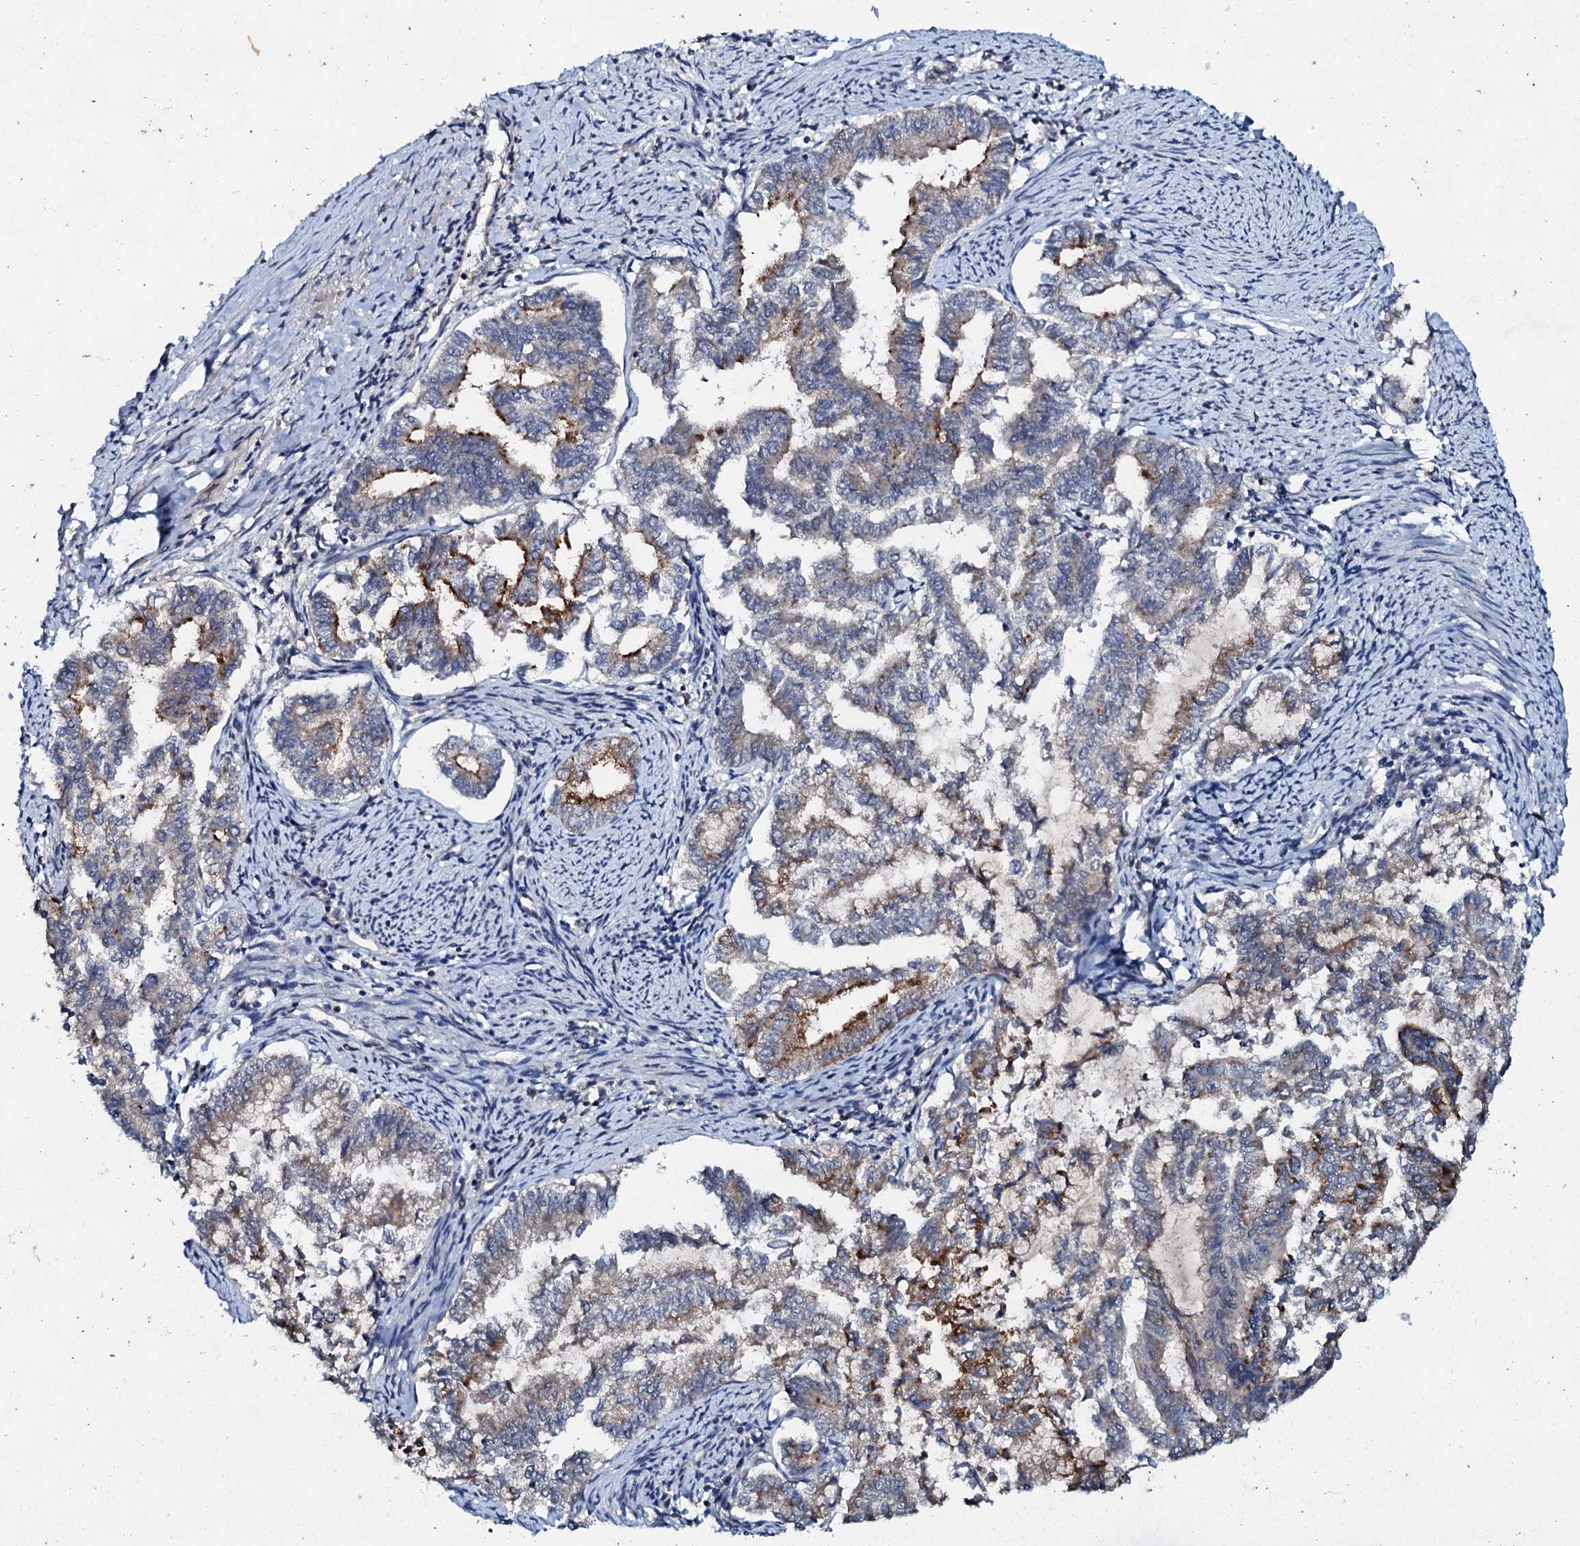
{"staining": {"intensity": "strong", "quantity": "<25%", "location": "cytoplasmic/membranous"}, "tissue": "endometrial cancer", "cell_type": "Tumor cells", "image_type": "cancer", "snomed": [{"axis": "morphology", "description": "Adenocarcinoma, NOS"}, {"axis": "topography", "description": "Endometrium"}], "caption": "Adenocarcinoma (endometrial) stained for a protein (brown) reveals strong cytoplasmic/membranous positive expression in approximately <25% of tumor cells.", "gene": "SNTA1", "patient": {"sex": "female", "age": 79}}